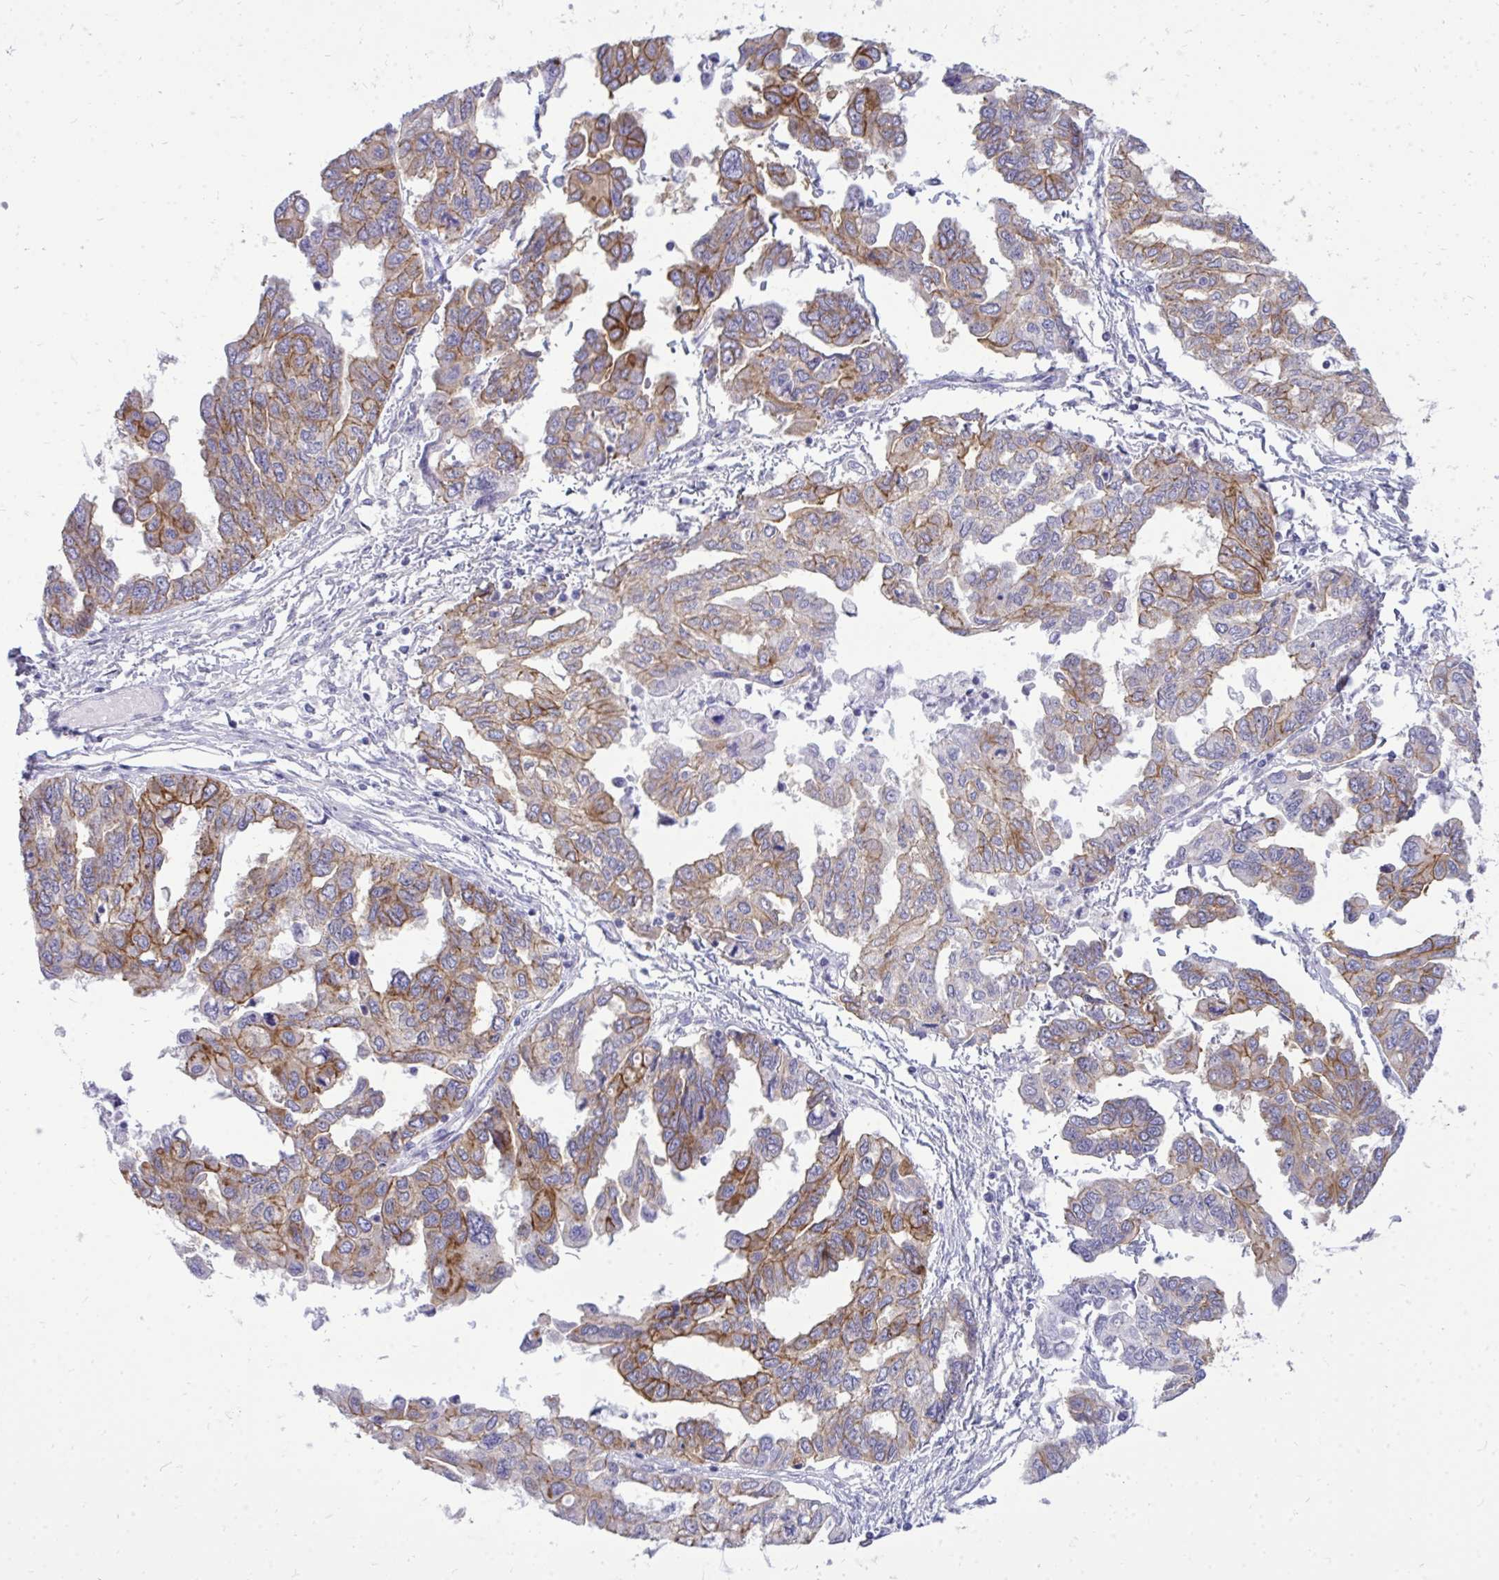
{"staining": {"intensity": "moderate", "quantity": "25%-75%", "location": "cytoplasmic/membranous"}, "tissue": "ovarian cancer", "cell_type": "Tumor cells", "image_type": "cancer", "snomed": [{"axis": "morphology", "description": "Cystadenocarcinoma, serous, NOS"}, {"axis": "topography", "description": "Ovary"}], "caption": "Moderate cytoplasmic/membranous protein positivity is identified in approximately 25%-75% of tumor cells in serous cystadenocarcinoma (ovarian).", "gene": "SPTBN2", "patient": {"sex": "female", "age": 53}}